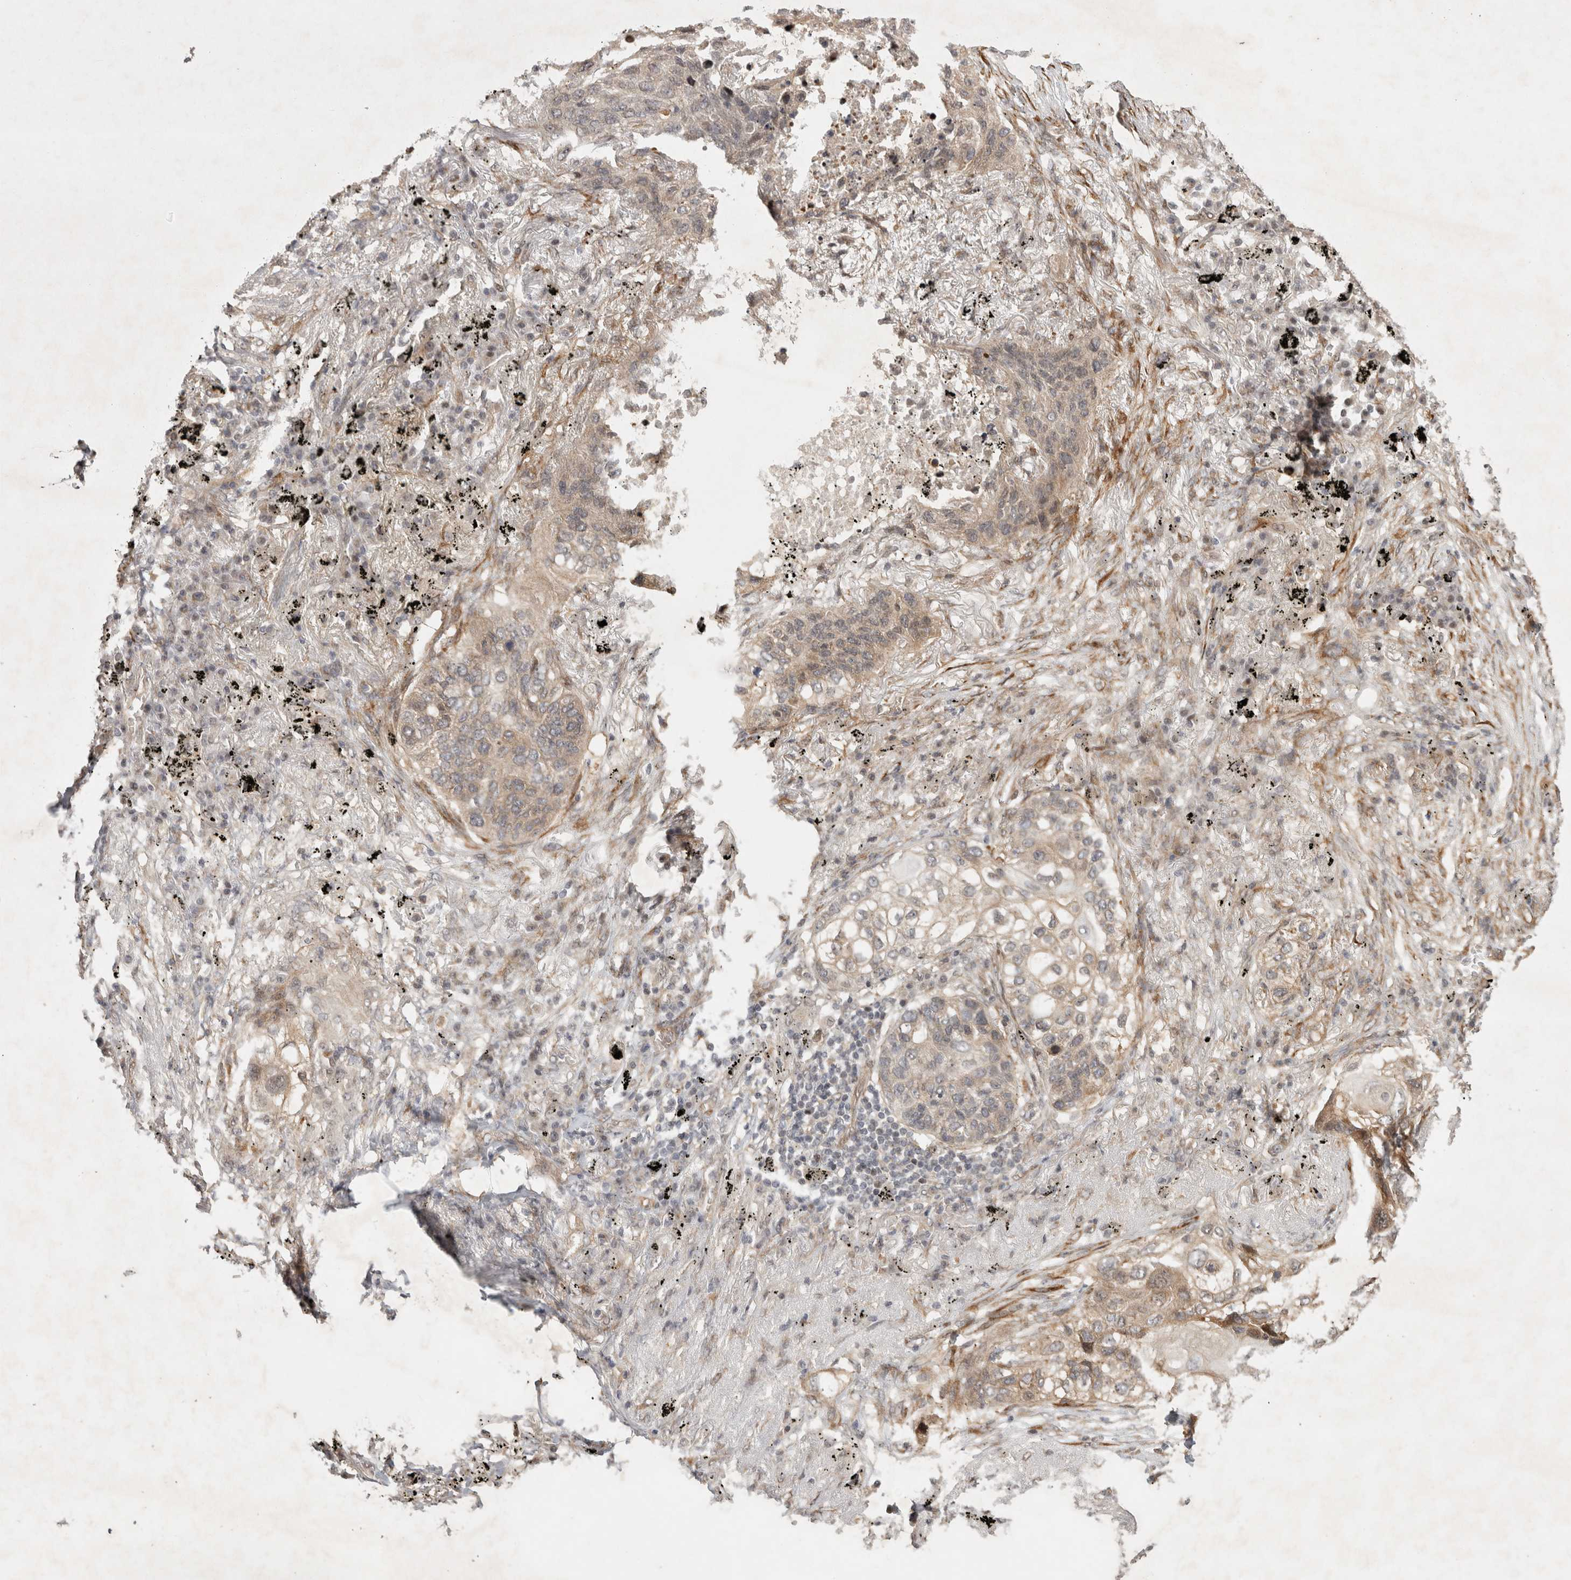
{"staining": {"intensity": "weak", "quantity": "25%-75%", "location": "cytoplasmic/membranous"}, "tissue": "lung cancer", "cell_type": "Tumor cells", "image_type": "cancer", "snomed": [{"axis": "morphology", "description": "Squamous cell carcinoma, NOS"}, {"axis": "topography", "description": "Lung"}], "caption": "This is an image of immunohistochemistry staining of squamous cell carcinoma (lung), which shows weak expression in the cytoplasmic/membranous of tumor cells.", "gene": "ZNF318", "patient": {"sex": "female", "age": 63}}